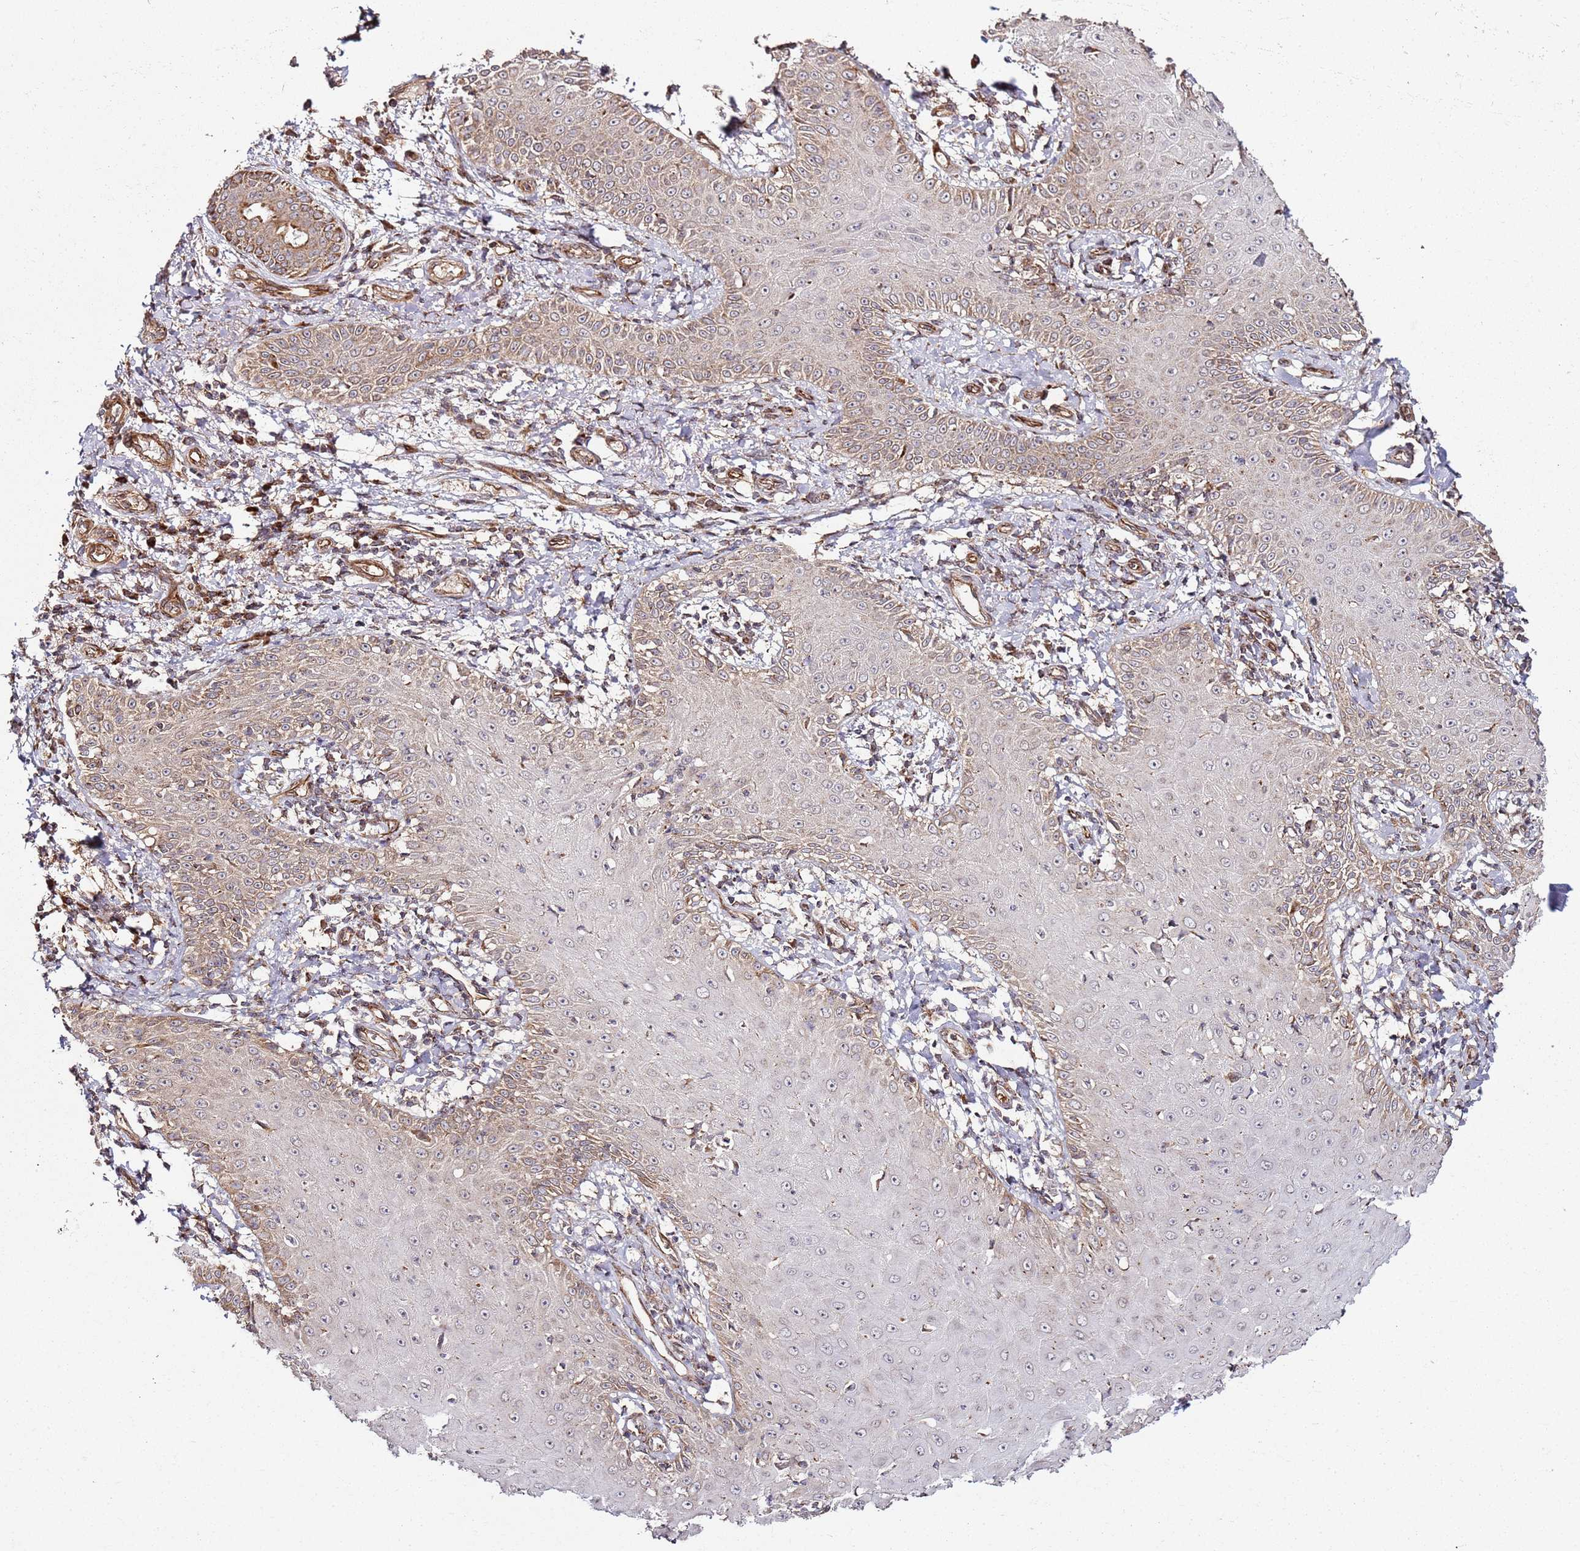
{"staining": {"intensity": "moderate", "quantity": "25%-75%", "location": "cytoplasmic/membranous"}, "tissue": "skin cancer", "cell_type": "Tumor cells", "image_type": "cancer", "snomed": [{"axis": "morphology", "description": "Squamous cell carcinoma, NOS"}, {"axis": "topography", "description": "Skin"}], "caption": "Immunohistochemical staining of skin squamous cell carcinoma demonstrates moderate cytoplasmic/membranous protein positivity in approximately 25%-75% of tumor cells.", "gene": "TM2D2", "patient": {"sex": "male", "age": 70}}